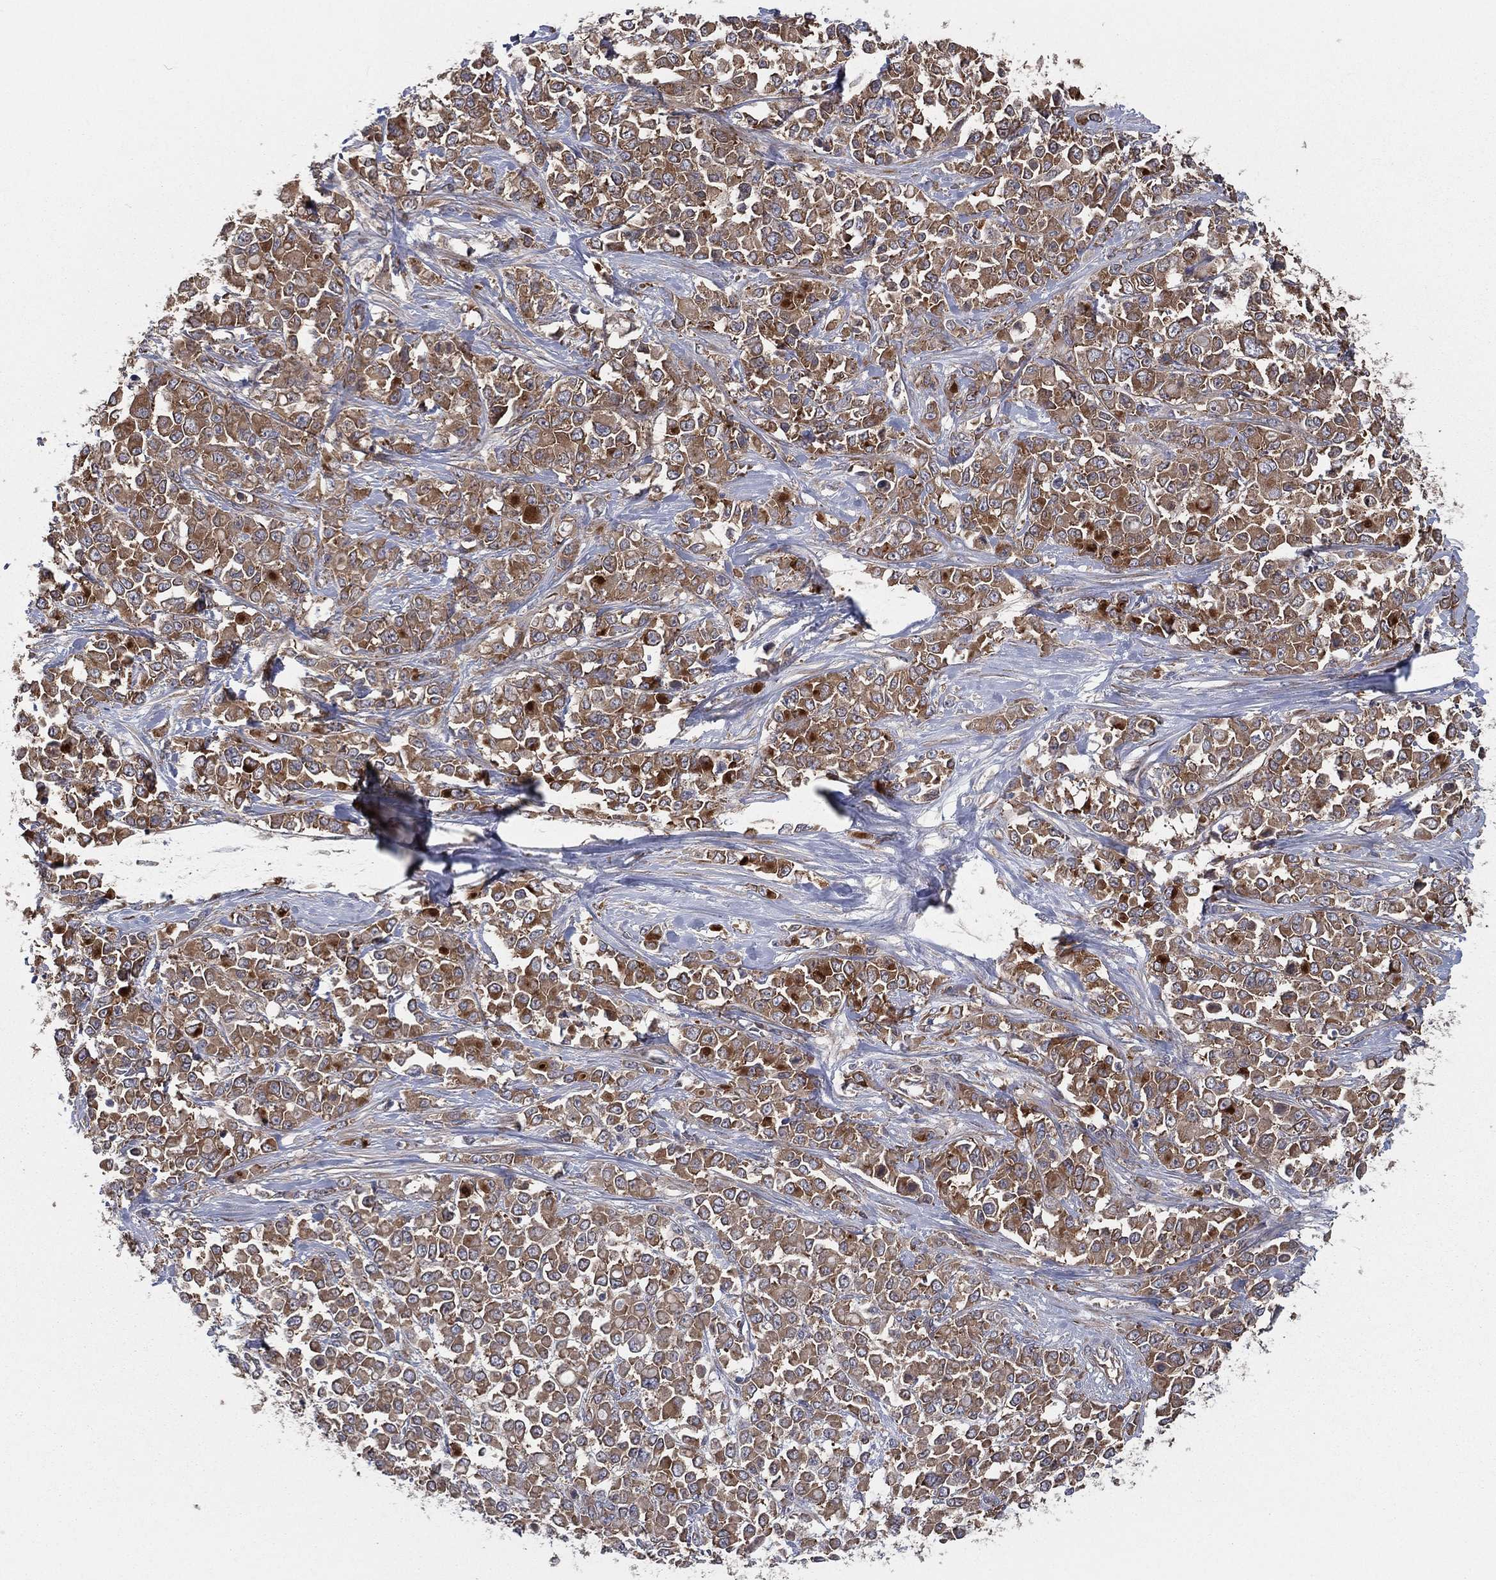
{"staining": {"intensity": "moderate", "quantity": ">75%", "location": "cytoplasmic/membranous"}, "tissue": "stomach cancer", "cell_type": "Tumor cells", "image_type": "cancer", "snomed": [{"axis": "morphology", "description": "Adenocarcinoma, NOS"}, {"axis": "topography", "description": "Stomach"}], "caption": "This photomicrograph exhibits IHC staining of human adenocarcinoma (stomach), with medium moderate cytoplasmic/membranous positivity in about >75% of tumor cells.", "gene": "EIF2B5", "patient": {"sex": "female", "age": 76}}